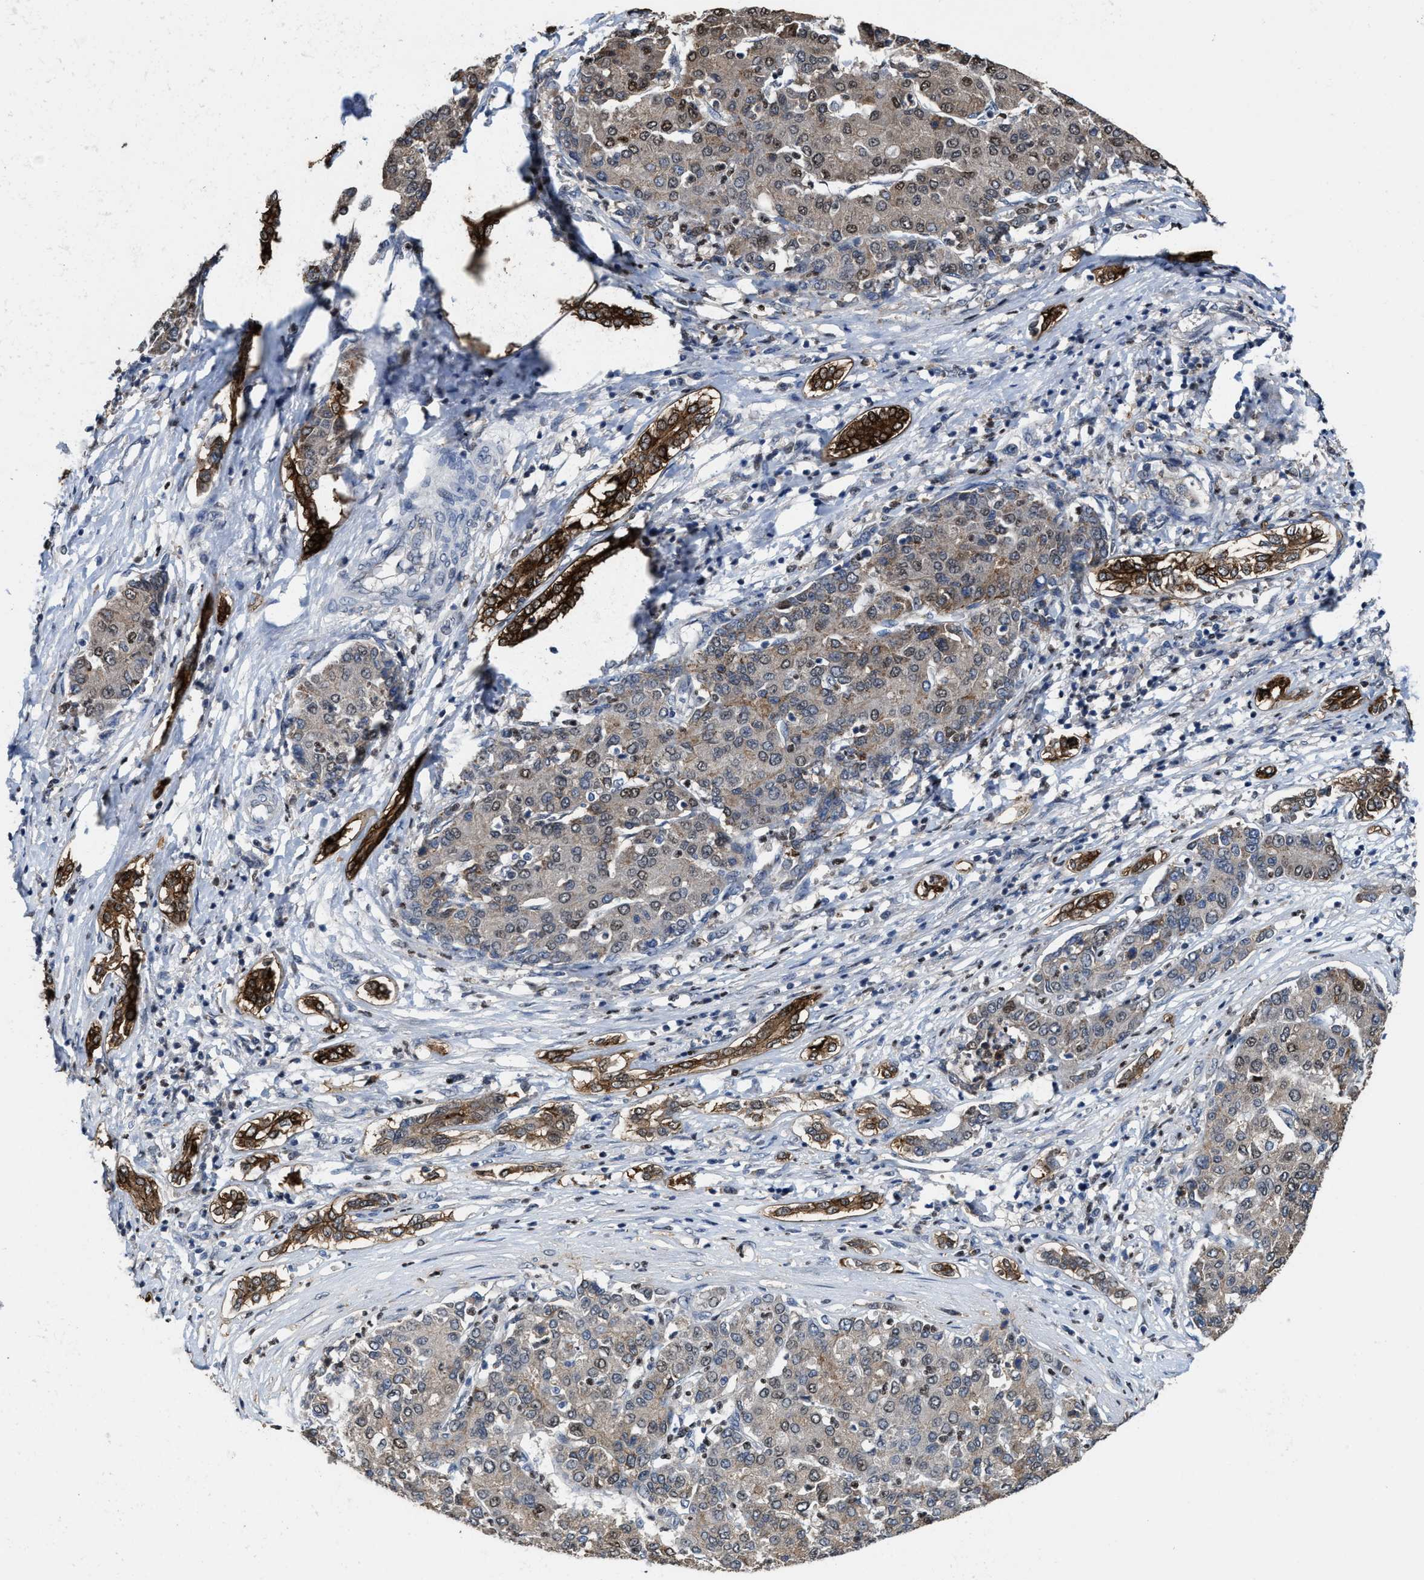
{"staining": {"intensity": "moderate", "quantity": "25%-75%", "location": "cytoplasmic/membranous,nuclear"}, "tissue": "liver cancer", "cell_type": "Tumor cells", "image_type": "cancer", "snomed": [{"axis": "morphology", "description": "Carcinoma, Hepatocellular, NOS"}, {"axis": "topography", "description": "Liver"}], "caption": "The micrograph shows staining of liver cancer (hepatocellular carcinoma), revealing moderate cytoplasmic/membranous and nuclear protein positivity (brown color) within tumor cells.", "gene": "ZNF20", "patient": {"sex": "male", "age": 65}}